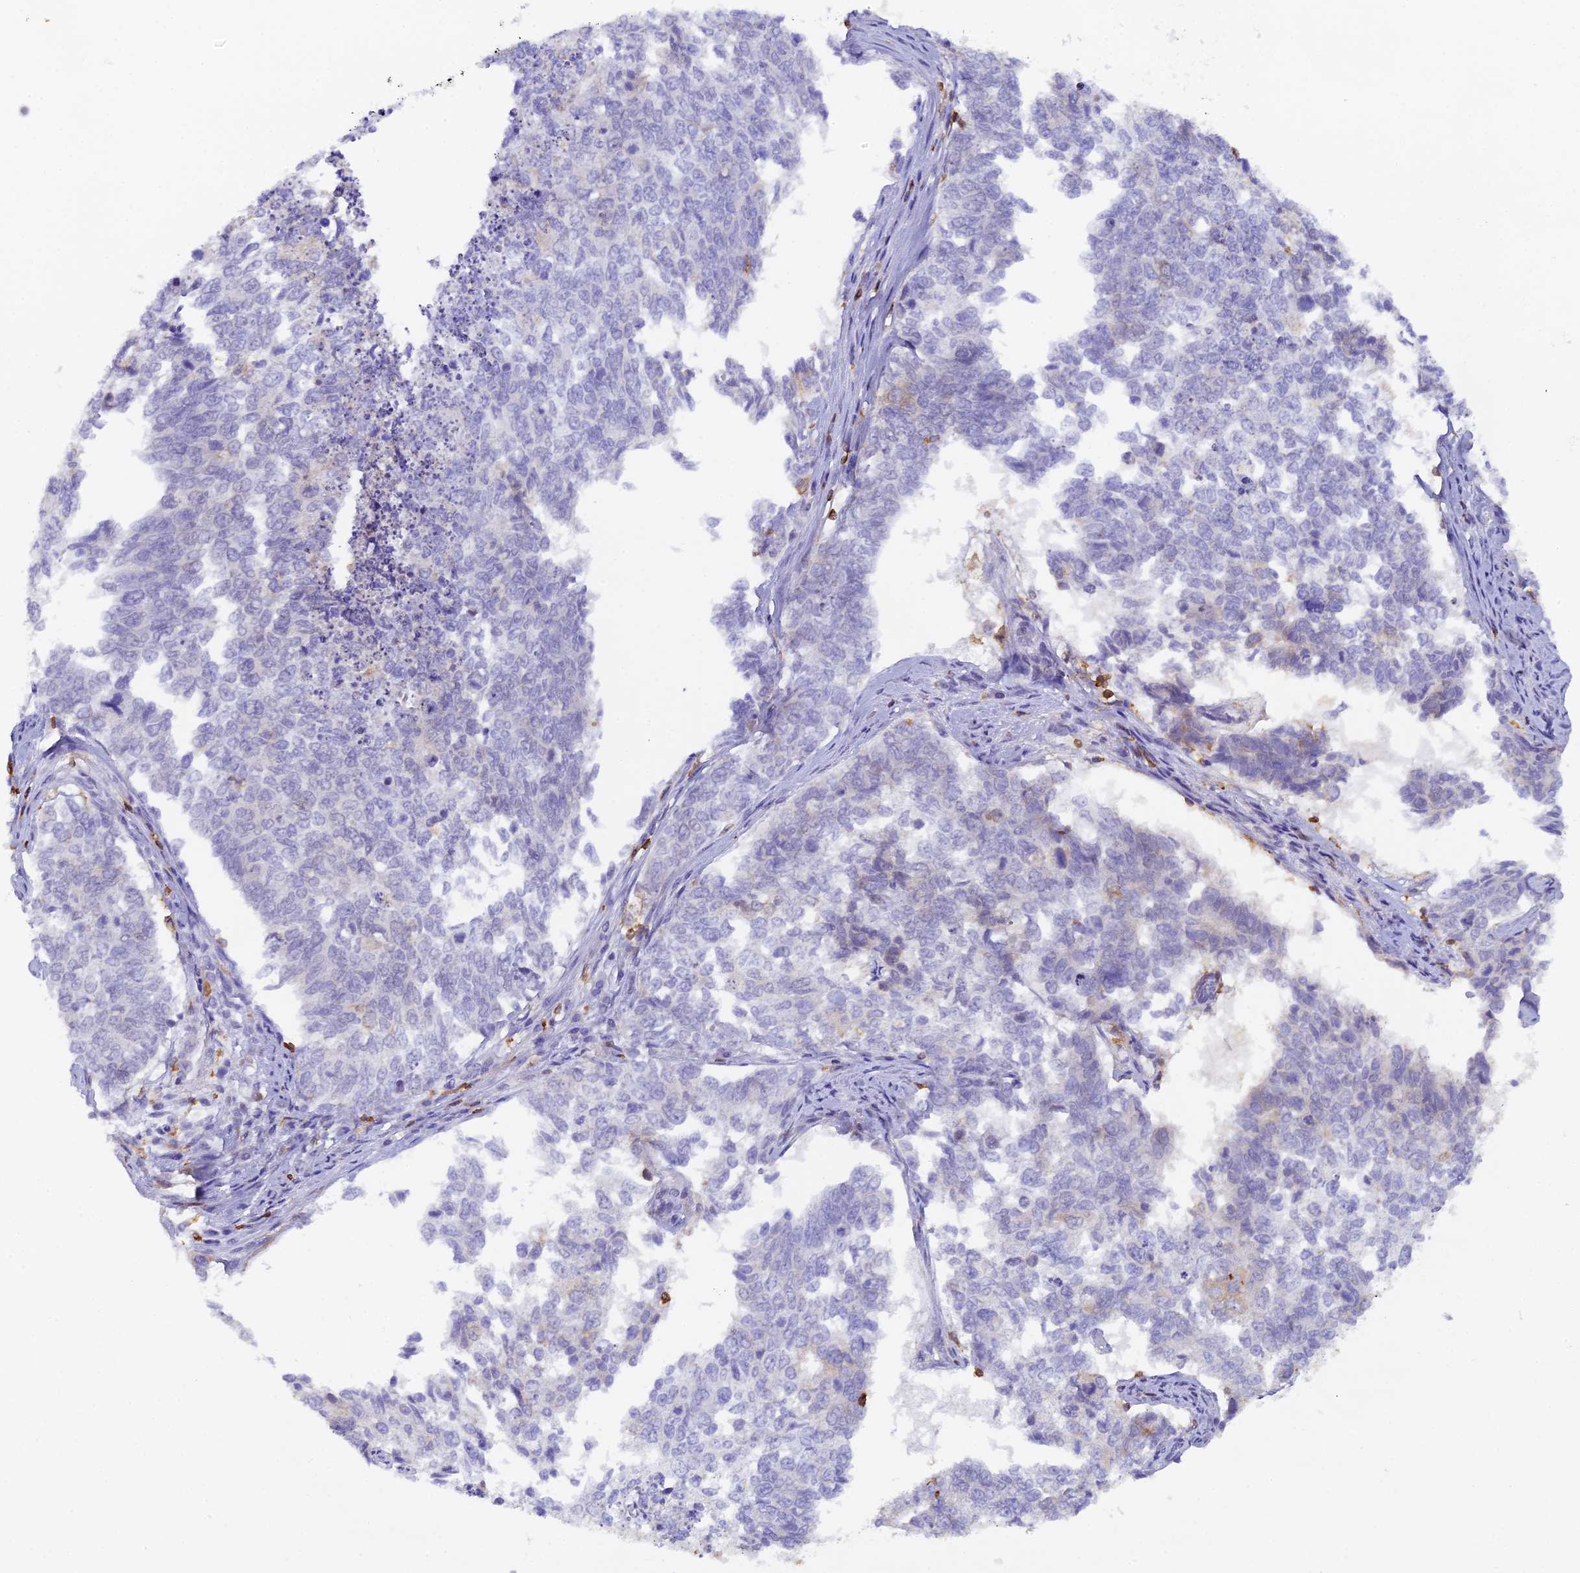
{"staining": {"intensity": "negative", "quantity": "none", "location": "none"}, "tissue": "cervical cancer", "cell_type": "Tumor cells", "image_type": "cancer", "snomed": [{"axis": "morphology", "description": "Squamous cell carcinoma, NOS"}, {"axis": "topography", "description": "Cervix"}], "caption": "Immunohistochemical staining of cervical squamous cell carcinoma demonstrates no significant staining in tumor cells.", "gene": "FYB1", "patient": {"sex": "female", "age": 63}}